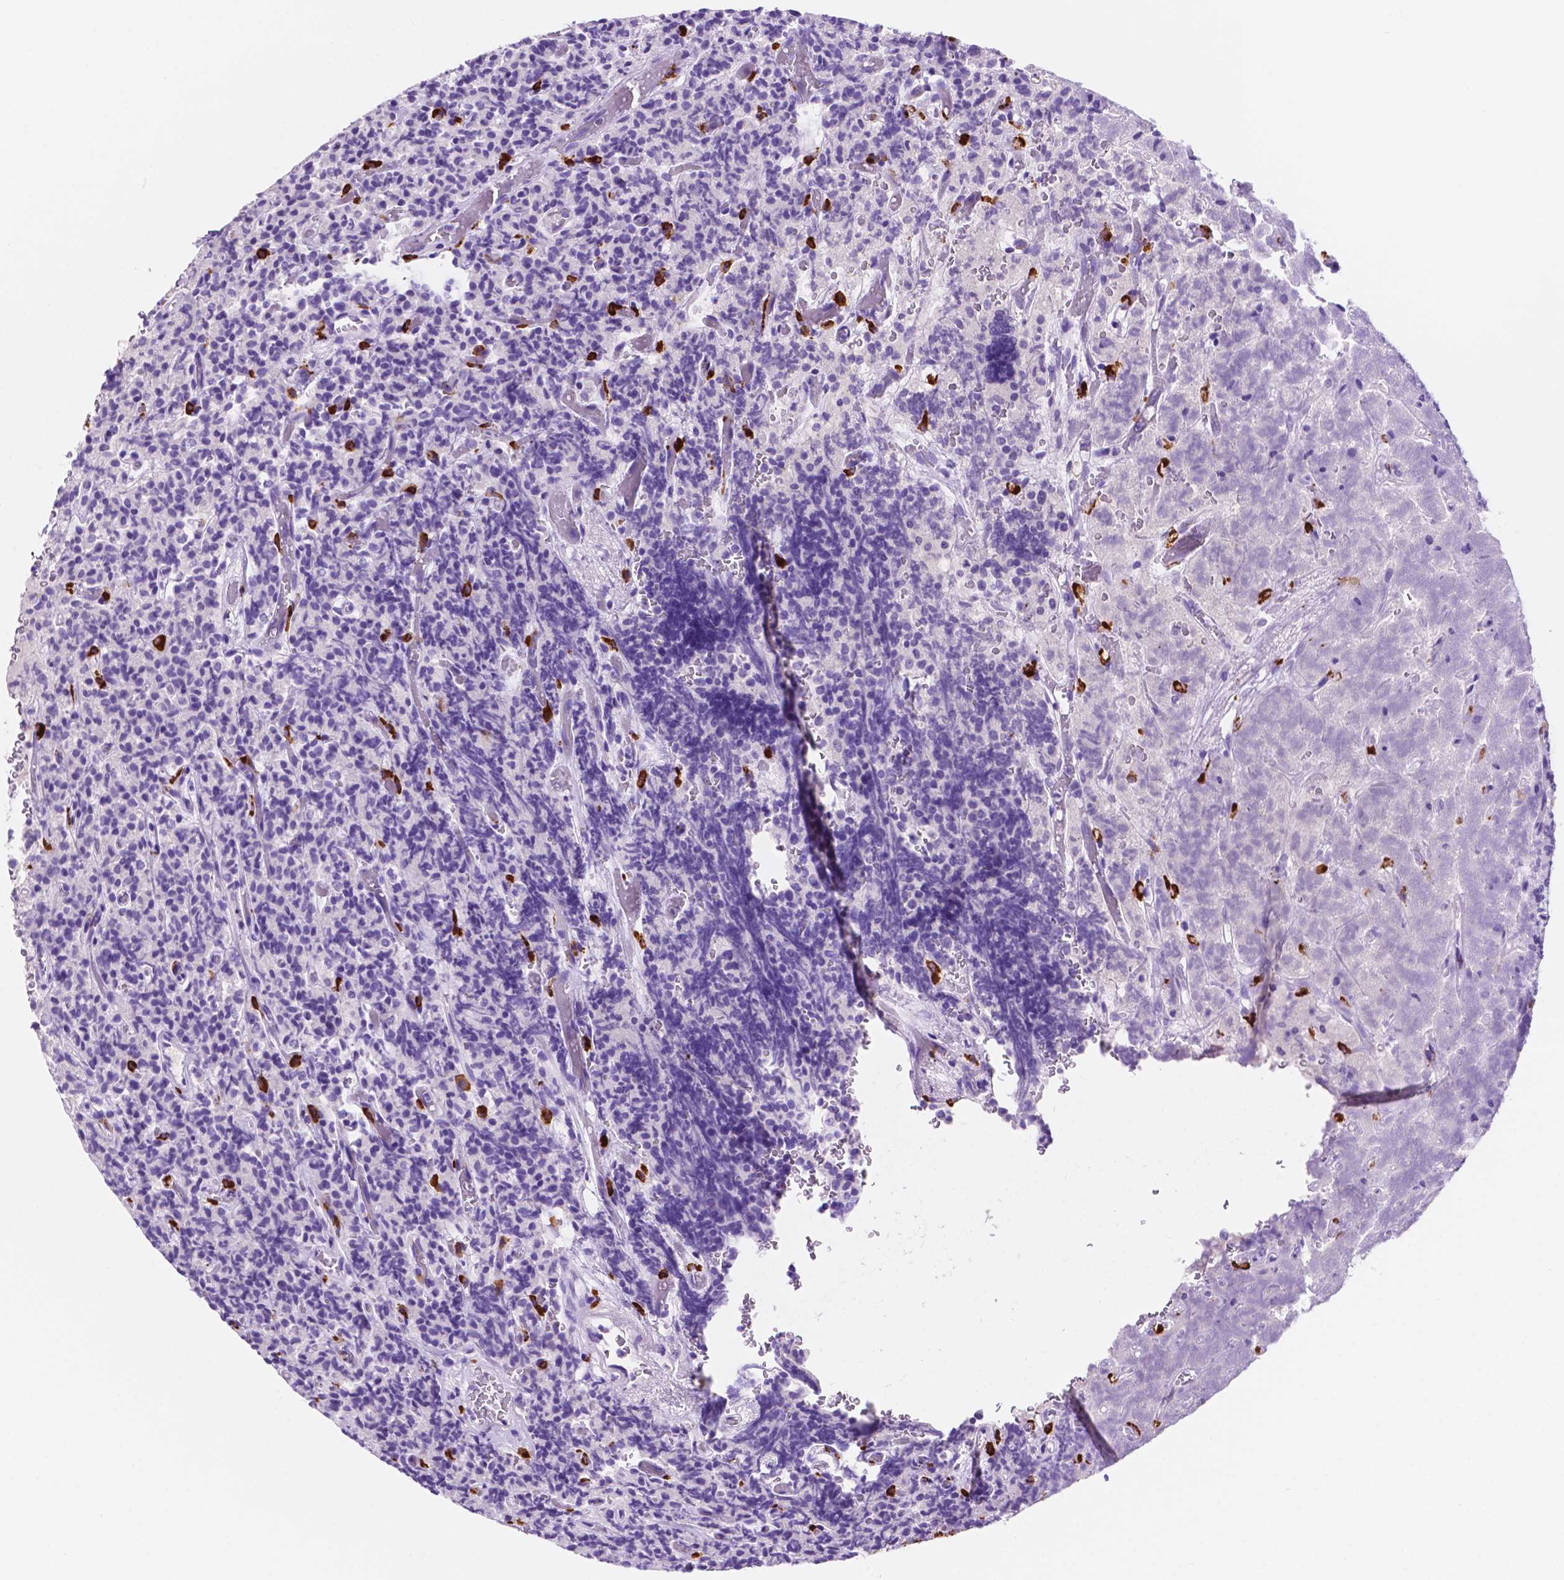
{"staining": {"intensity": "negative", "quantity": "none", "location": "none"}, "tissue": "carcinoid", "cell_type": "Tumor cells", "image_type": "cancer", "snomed": [{"axis": "morphology", "description": "Carcinoid, malignant, NOS"}, {"axis": "topography", "description": "Pancreas"}], "caption": "This is a image of immunohistochemistry staining of carcinoid, which shows no expression in tumor cells. (DAB immunohistochemistry (IHC) visualized using brightfield microscopy, high magnification).", "gene": "FOXB2", "patient": {"sex": "male", "age": 36}}